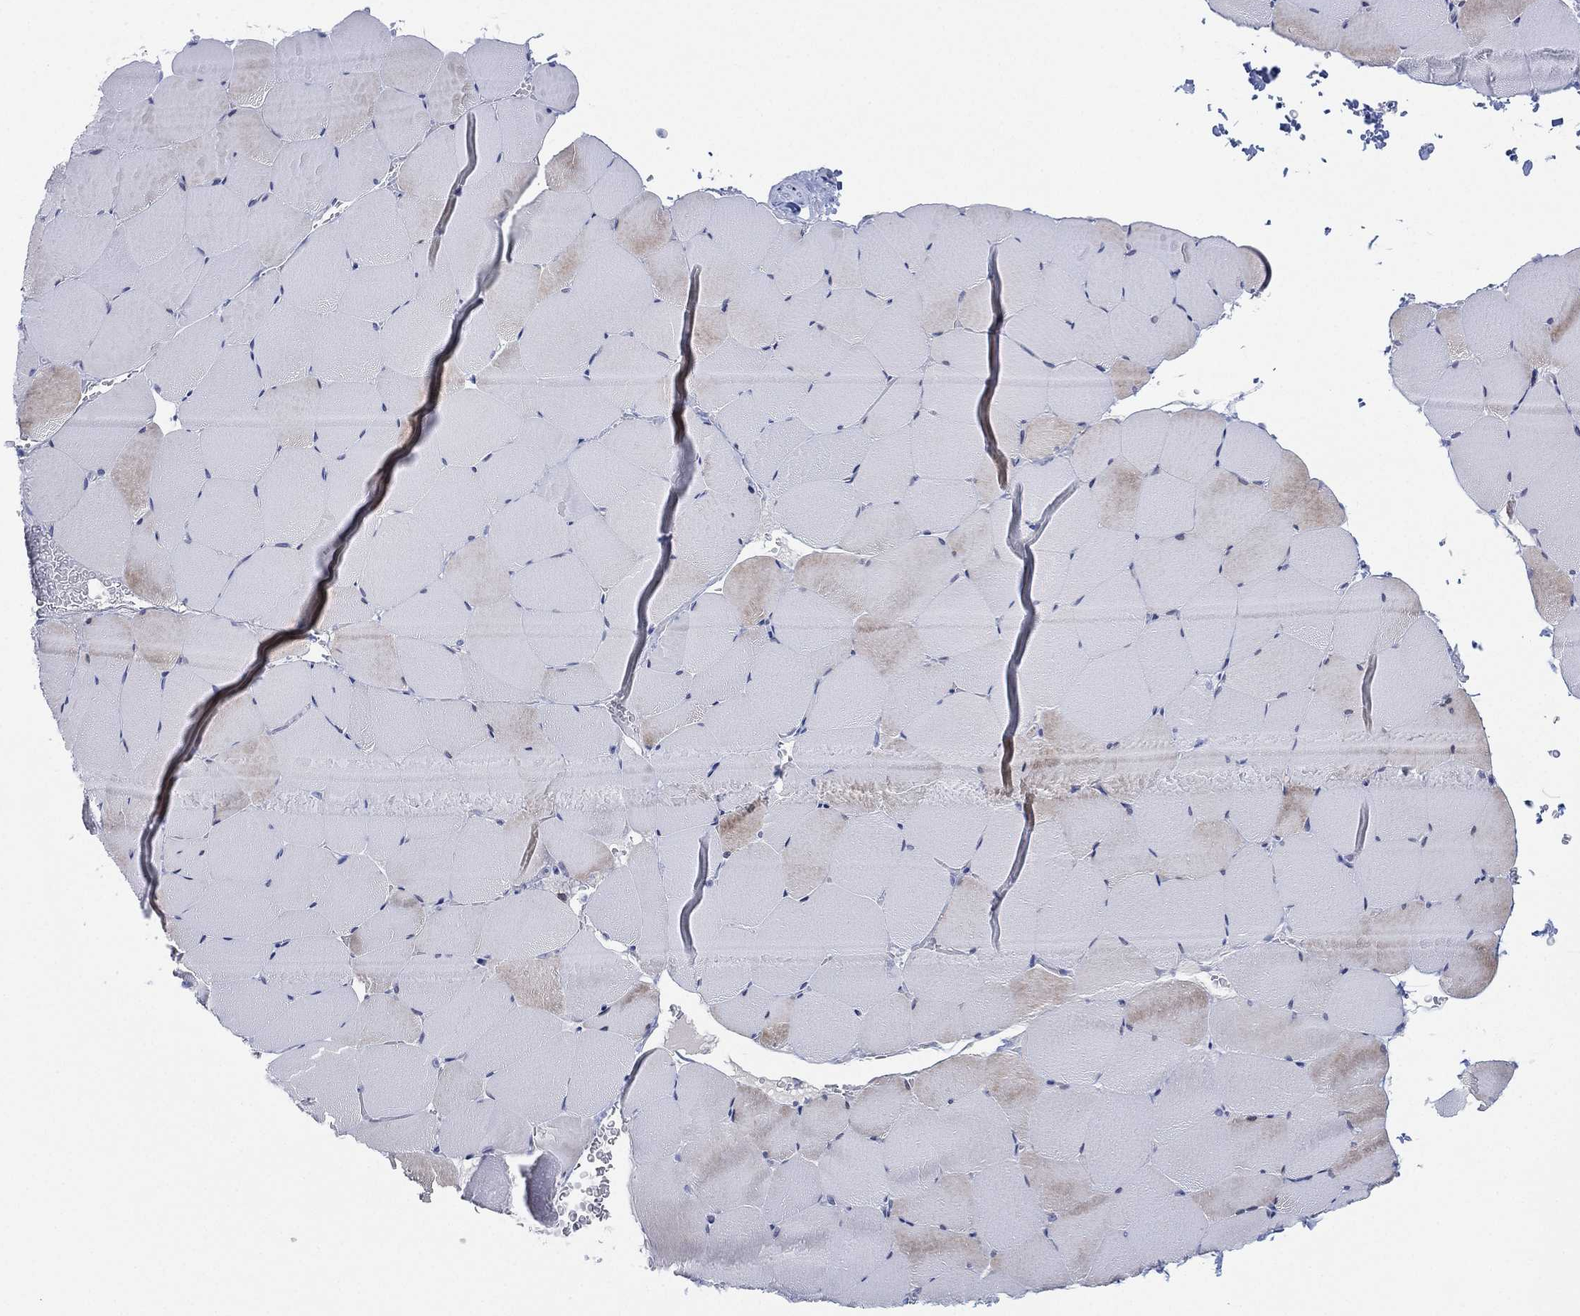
{"staining": {"intensity": "weak", "quantity": "<25%", "location": "cytoplasmic/membranous"}, "tissue": "skeletal muscle", "cell_type": "Myocytes", "image_type": "normal", "snomed": [{"axis": "morphology", "description": "Normal tissue, NOS"}, {"axis": "topography", "description": "Skeletal muscle"}], "caption": "The photomicrograph displays no significant expression in myocytes of skeletal muscle.", "gene": "SEPTIN1", "patient": {"sex": "female", "age": 37}}